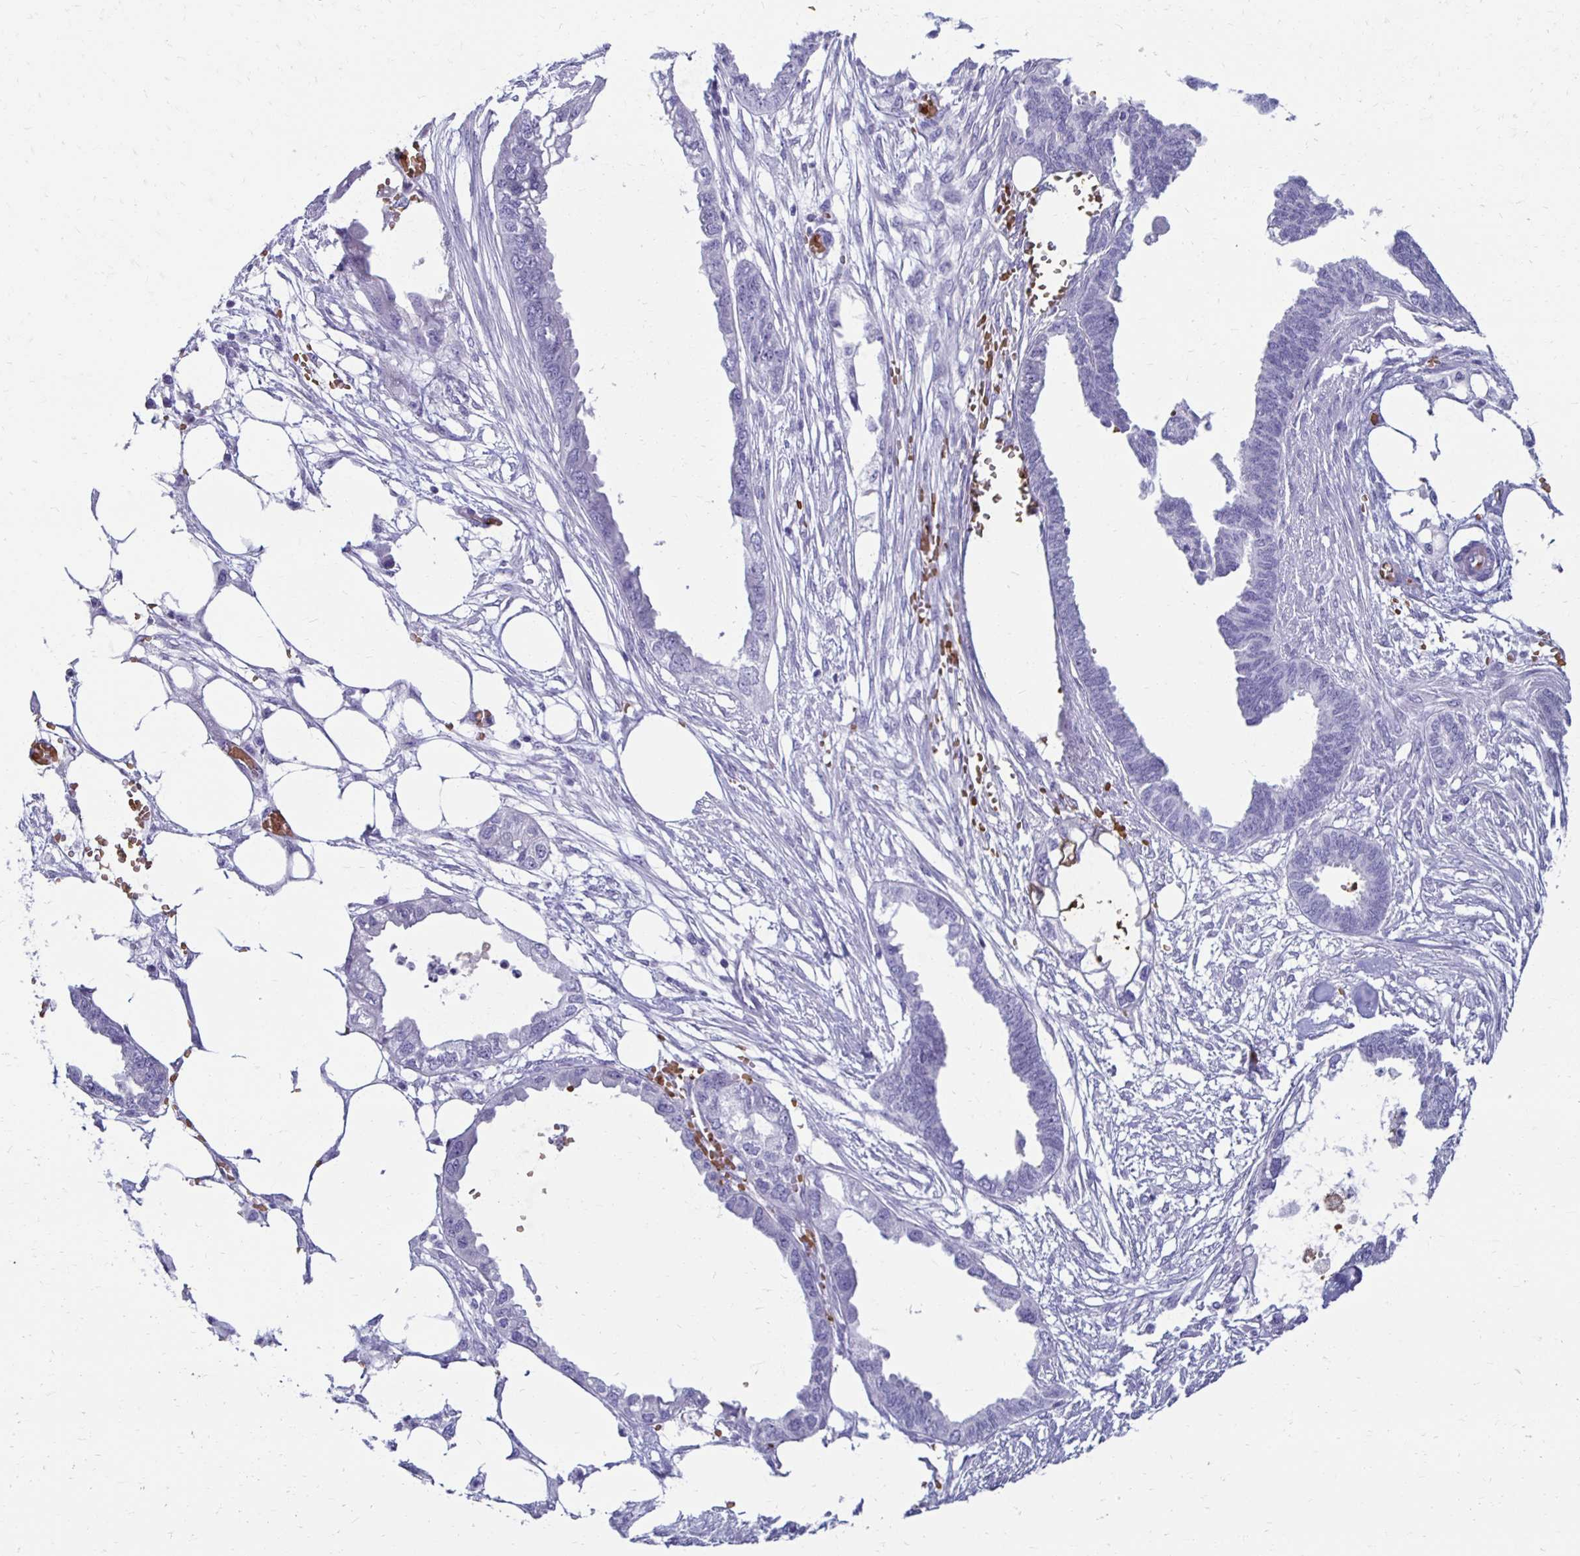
{"staining": {"intensity": "negative", "quantity": "none", "location": "none"}, "tissue": "endometrial cancer", "cell_type": "Tumor cells", "image_type": "cancer", "snomed": [{"axis": "morphology", "description": "Adenocarcinoma, NOS"}, {"axis": "morphology", "description": "Adenocarcinoma, metastatic, NOS"}, {"axis": "topography", "description": "Adipose tissue"}, {"axis": "topography", "description": "Endometrium"}], "caption": "Immunohistochemistry photomicrograph of neoplastic tissue: endometrial metastatic adenocarcinoma stained with DAB displays no significant protein staining in tumor cells. (DAB immunohistochemistry visualized using brightfield microscopy, high magnification).", "gene": "RHBDL3", "patient": {"sex": "female", "age": 67}}